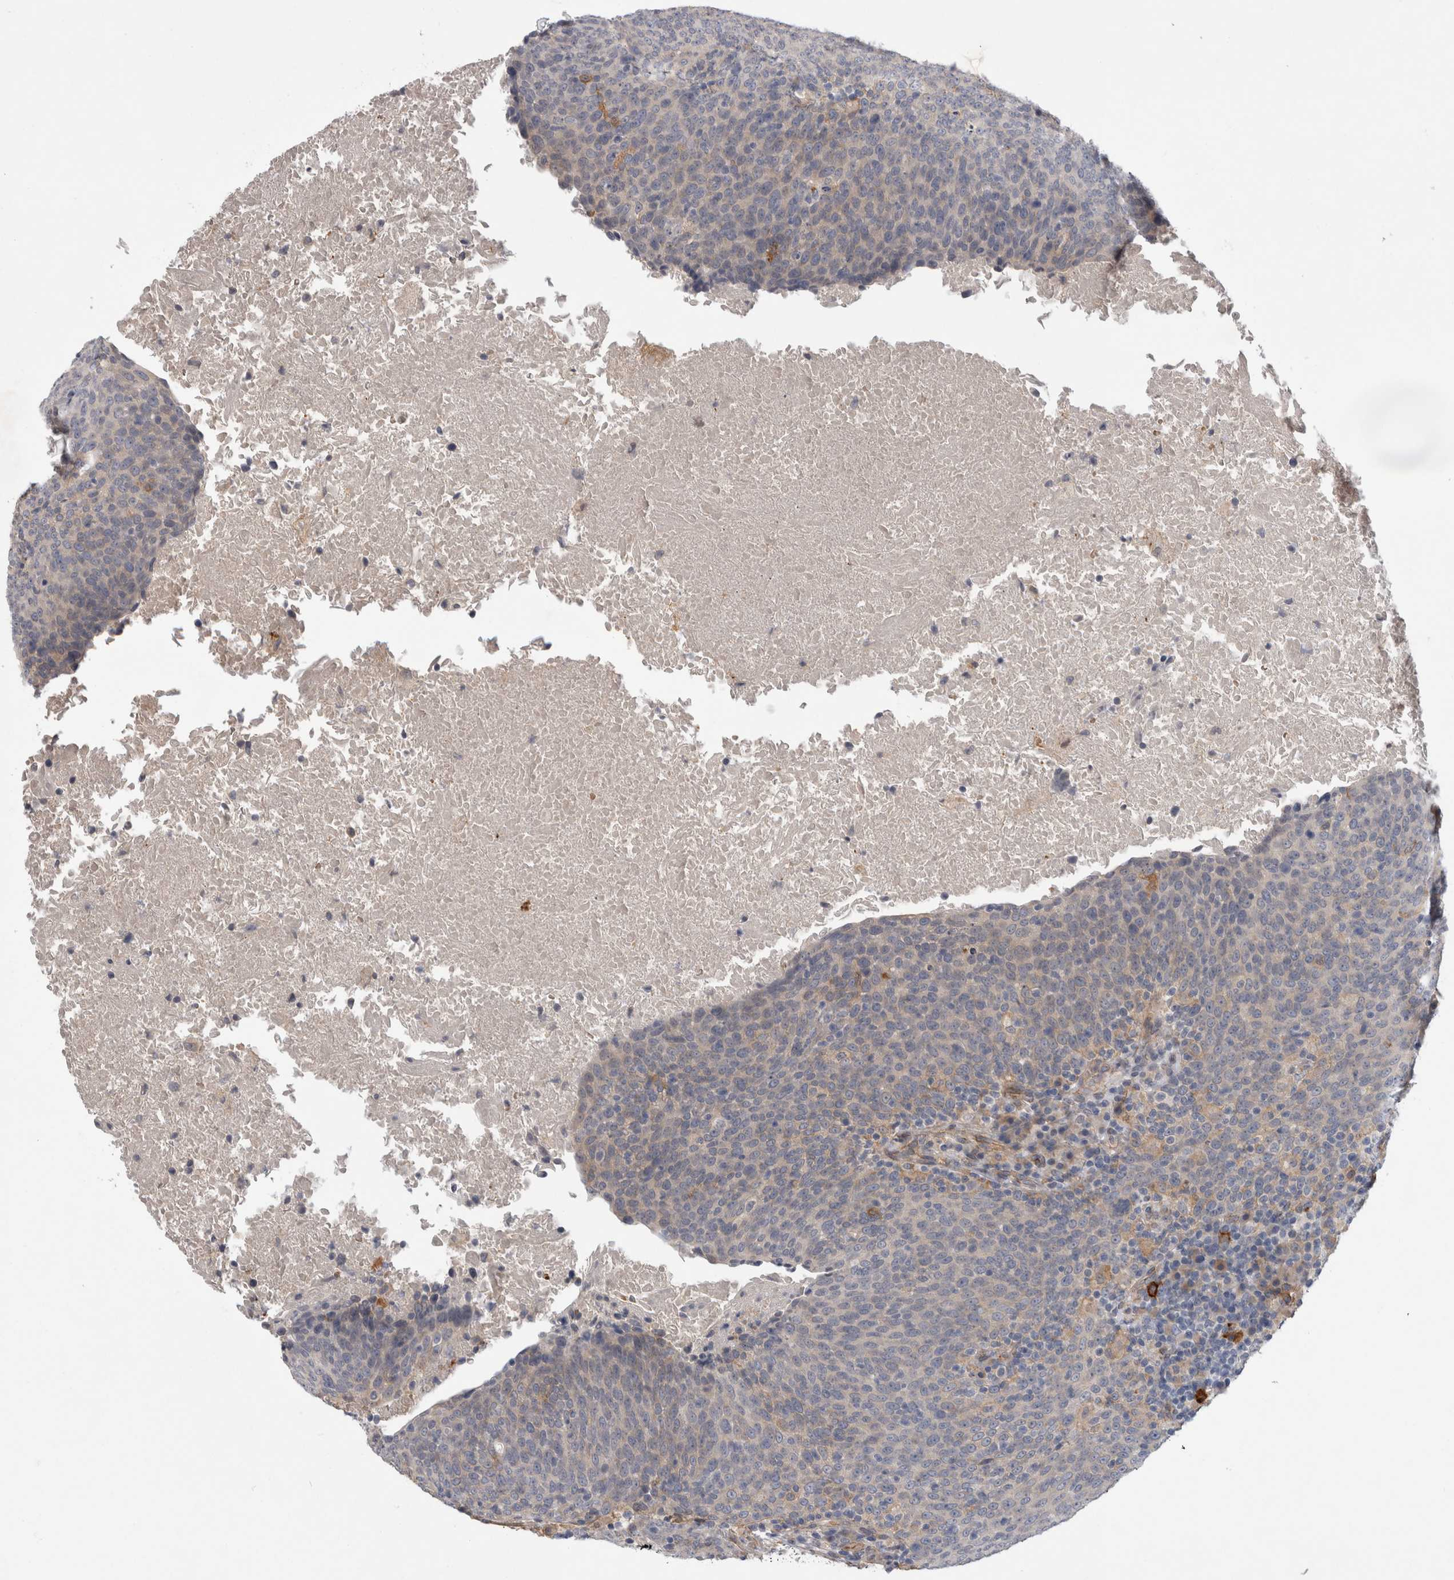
{"staining": {"intensity": "weak", "quantity": "<25%", "location": "cytoplasmic/membranous"}, "tissue": "head and neck cancer", "cell_type": "Tumor cells", "image_type": "cancer", "snomed": [{"axis": "morphology", "description": "Squamous cell carcinoma, NOS"}, {"axis": "morphology", "description": "Squamous cell carcinoma, metastatic, NOS"}, {"axis": "topography", "description": "Lymph node"}, {"axis": "topography", "description": "Head-Neck"}], "caption": "A photomicrograph of human head and neck cancer (squamous cell carcinoma) is negative for staining in tumor cells.", "gene": "ANKFY1", "patient": {"sex": "male", "age": 62}}